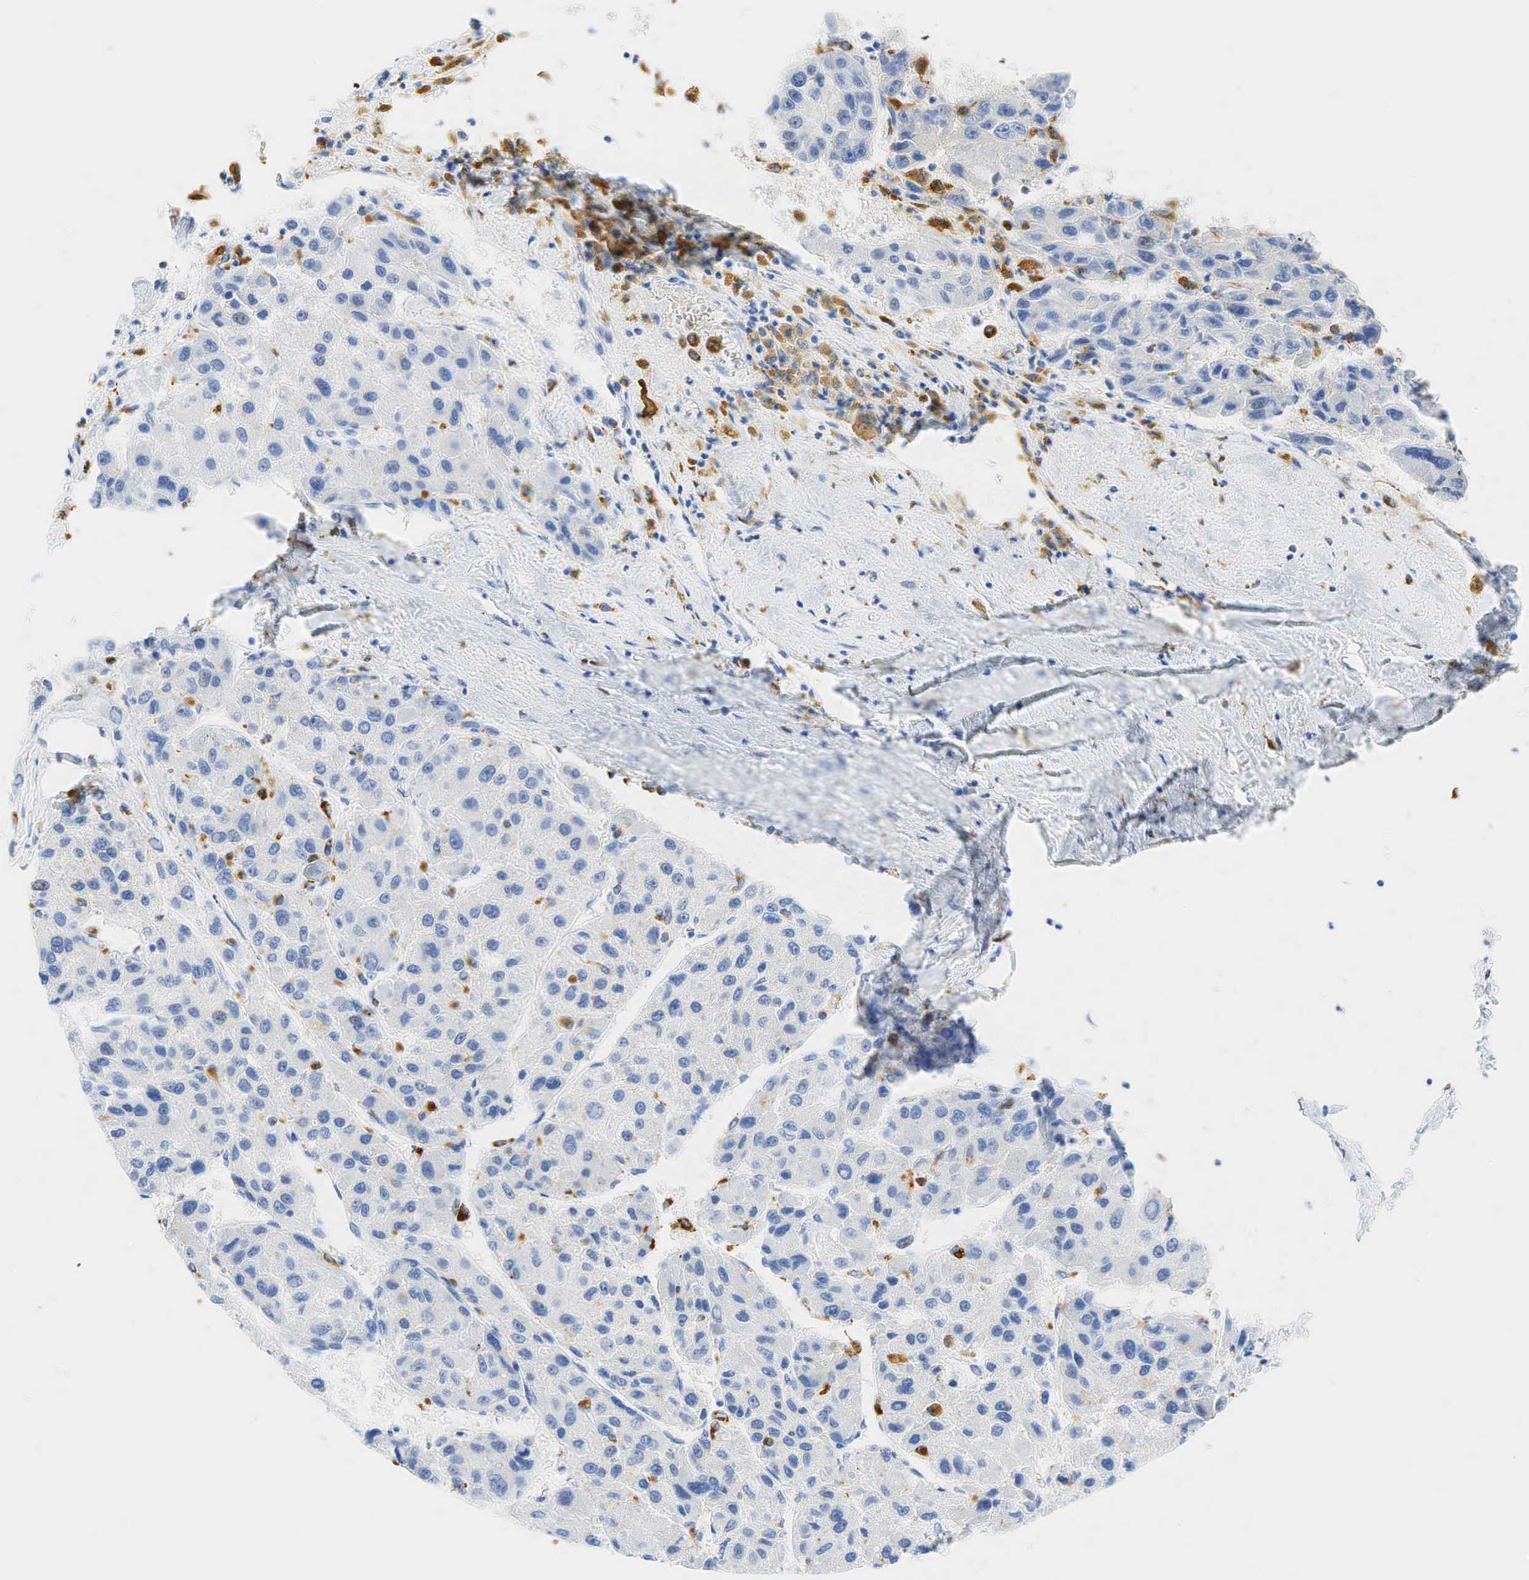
{"staining": {"intensity": "weak", "quantity": "<25%", "location": "nuclear"}, "tissue": "liver cancer", "cell_type": "Tumor cells", "image_type": "cancer", "snomed": [{"axis": "morphology", "description": "Carcinoma, Hepatocellular, NOS"}, {"axis": "topography", "description": "Liver"}], "caption": "An image of liver hepatocellular carcinoma stained for a protein exhibits no brown staining in tumor cells.", "gene": "CD68", "patient": {"sex": "male", "age": 64}}